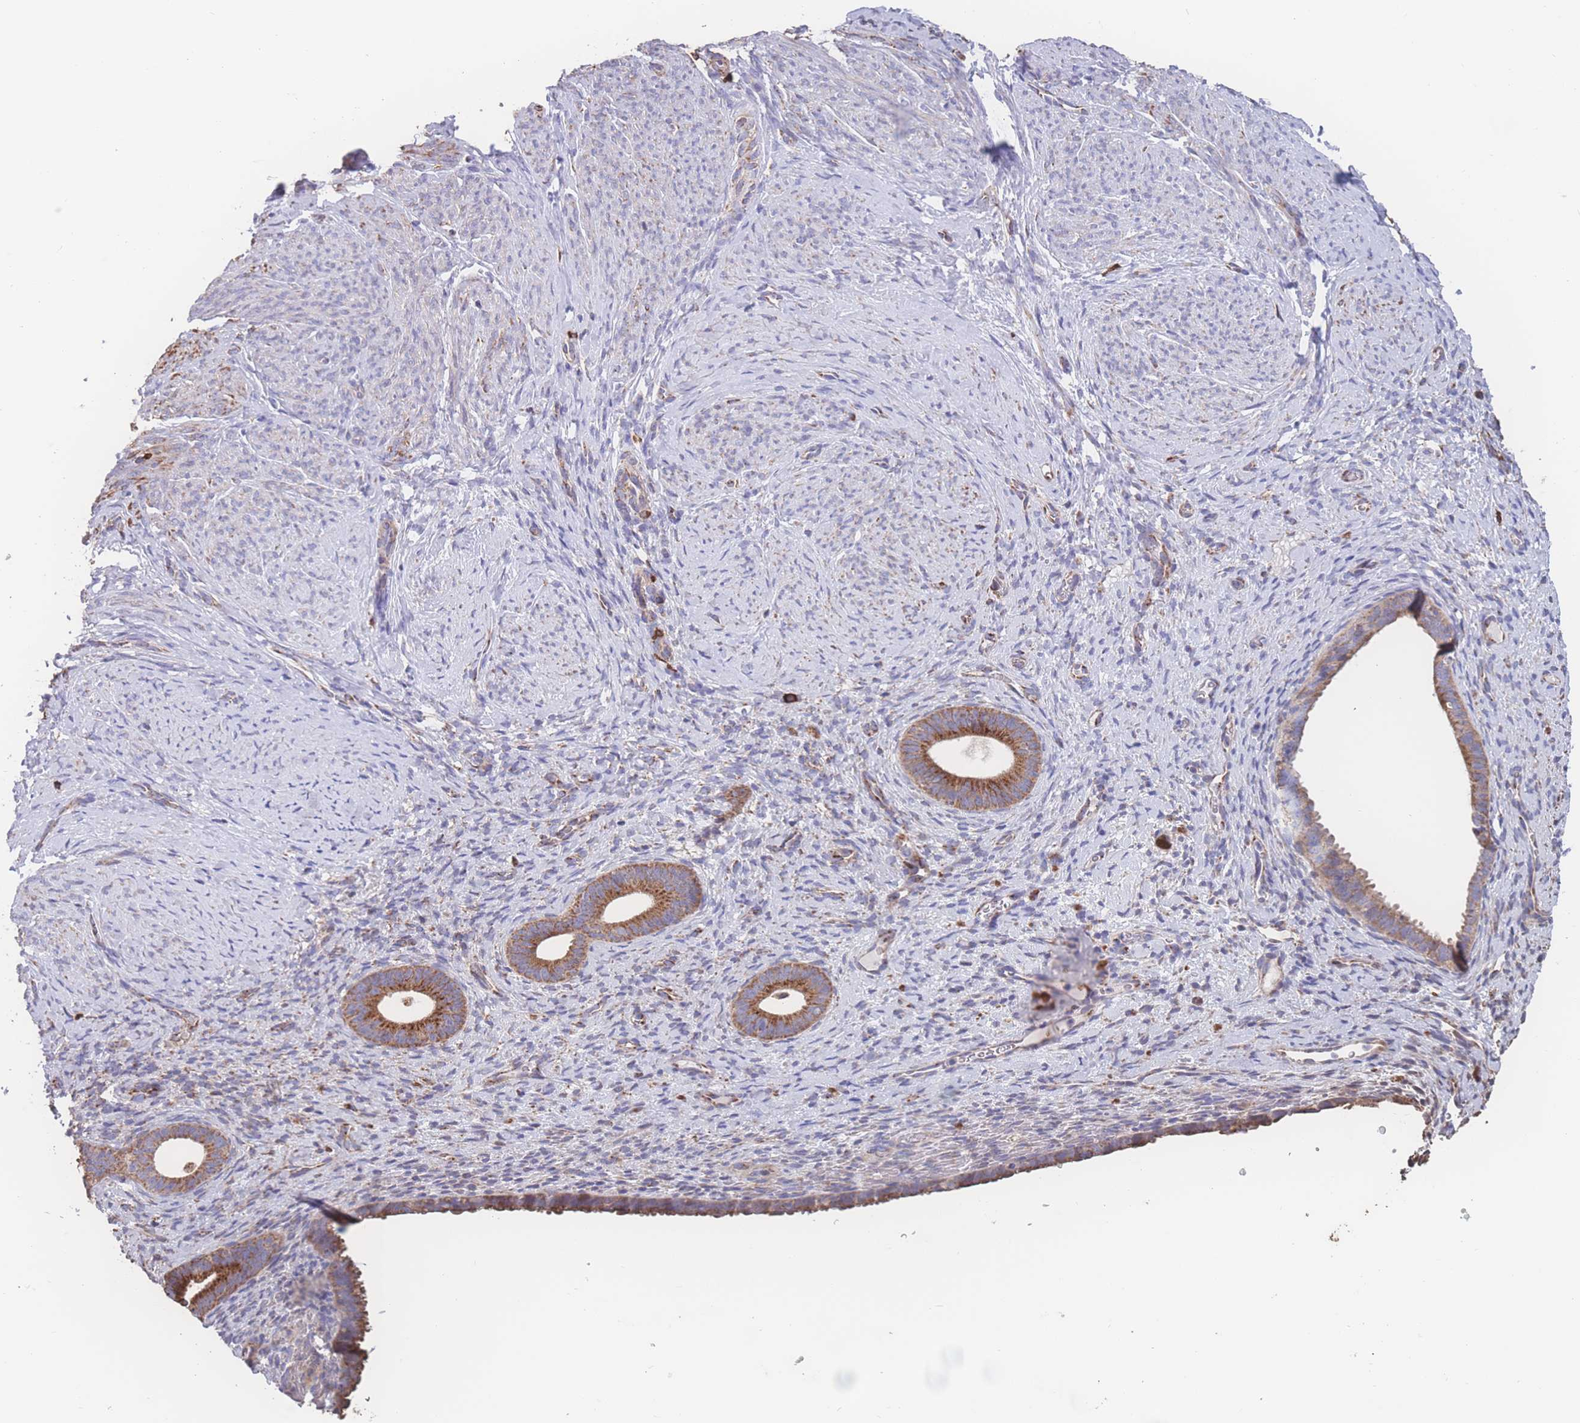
{"staining": {"intensity": "negative", "quantity": "none", "location": "none"}, "tissue": "endometrium", "cell_type": "Cells in endometrial stroma", "image_type": "normal", "snomed": [{"axis": "morphology", "description": "Normal tissue, NOS"}, {"axis": "topography", "description": "Endometrium"}], "caption": "Human endometrium stained for a protein using immunohistochemistry (IHC) exhibits no positivity in cells in endometrial stroma.", "gene": "SGSM3", "patient": {"sex": "female", "age": 65}}